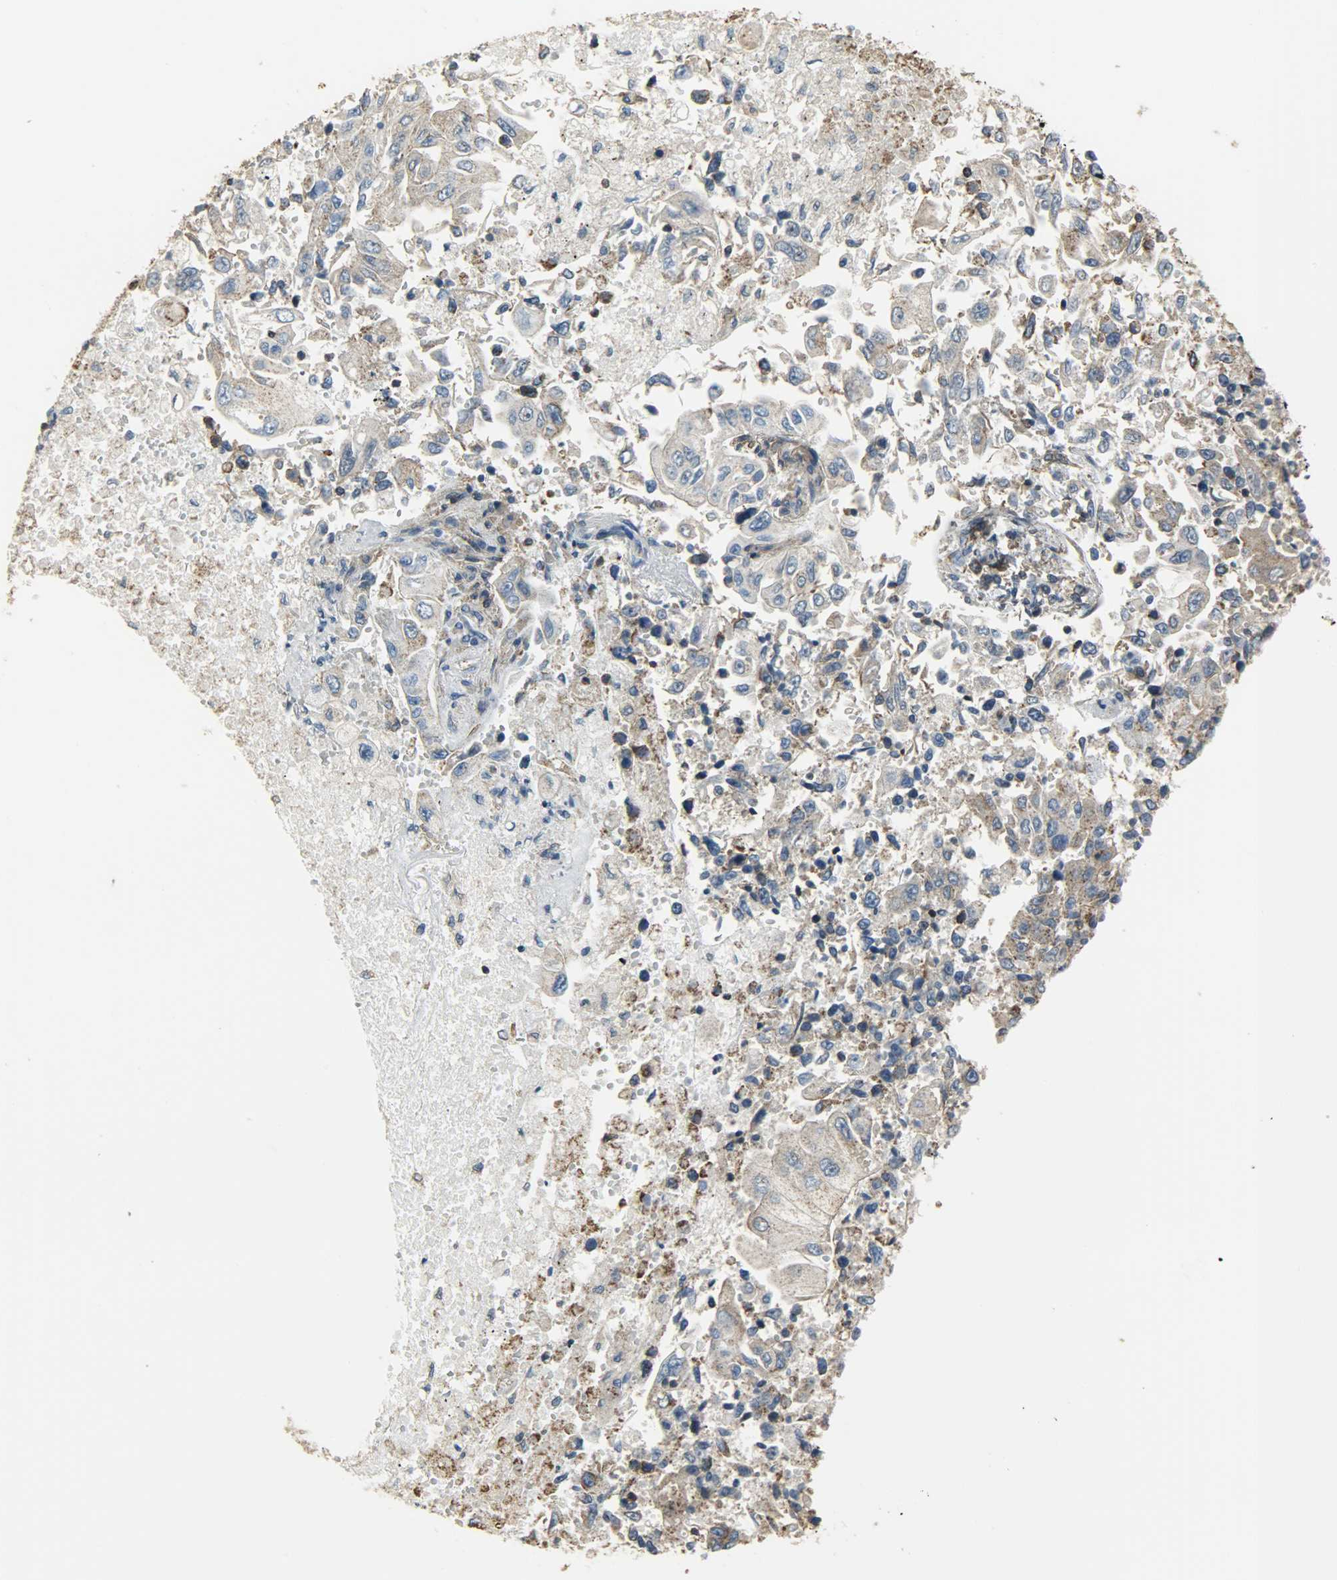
{"staining": {"intensity": "weak", "quantity": ">75%", "location": "cytoplasmic/membranous"}, "tissue": "lung cancer", "cell_type": "Tumor cells", "image_type": "cancer", "snomed": [{"axis": "morphology", "description": "Adenocarcinoma, NOS"}, {"axis": "topography", "description": "Lung"}], "caption": "Protein expression analysis of lung adenocarcinoma shows weak cytoplasmic/membranous positivity in about >75% of tumor cells.", "gene": "DNAJA4", "patient": {"sex": "male", "age": 84}}